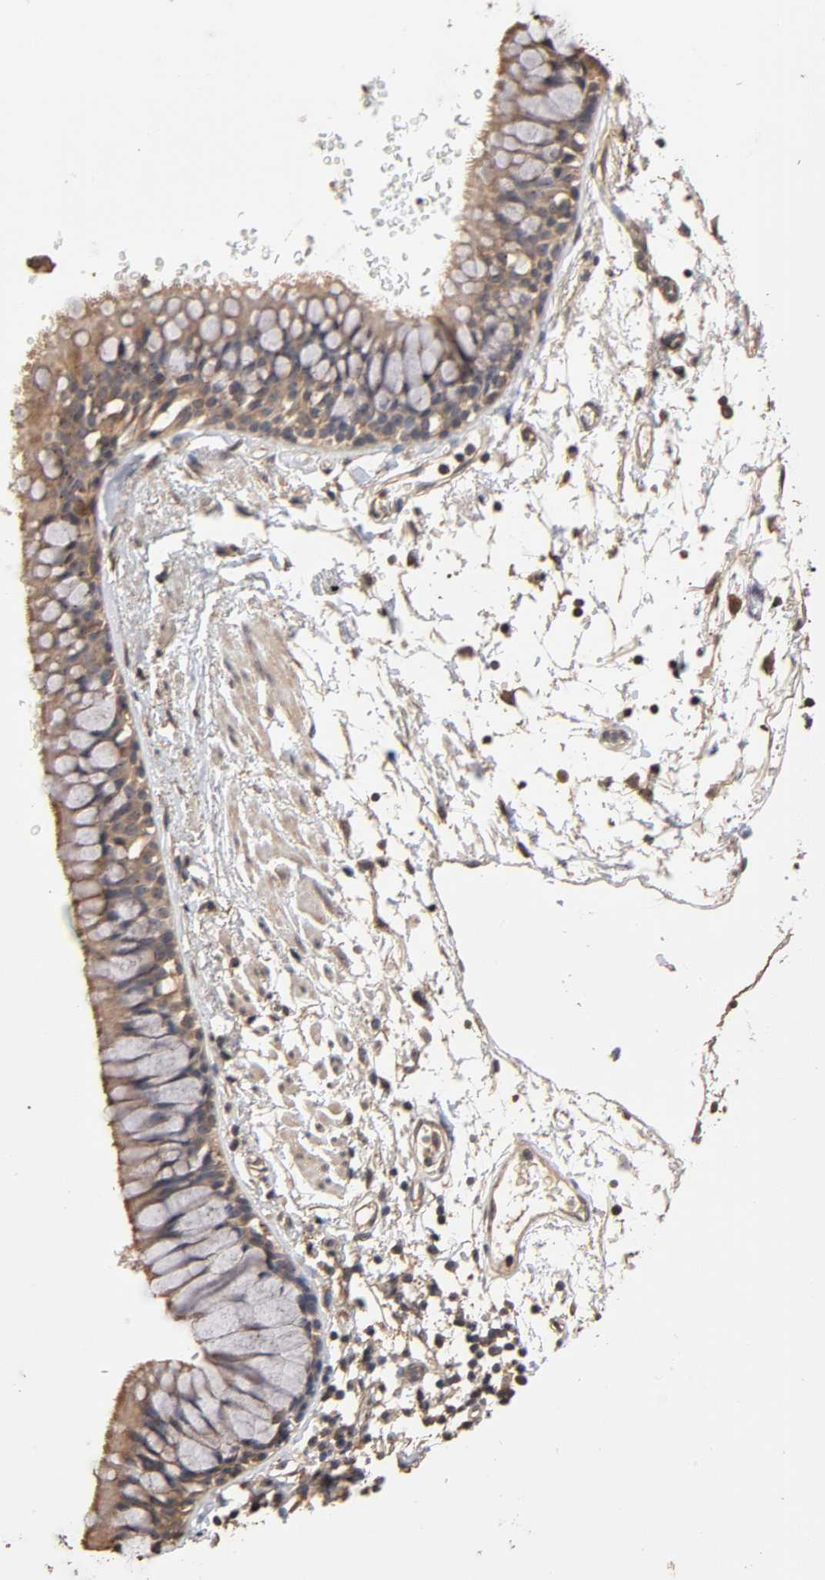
{"staining": {"intensity": "weak", "quantity": ">75%", "location": "cytoplasmic/membranous"}, "tissue": "bronchus", "cell_type": "Respiratory epithelial cells", "image_type": "normal", "snomed": [{"axis": "morphology", "description": "Normal tissue, NOS"}, {"axis": "topography", "description": "Bronchus"}], "caption": "IHC of unremarkable bronchus shows low levels of weak cytoplasmic/membranous expression in about >75% of respiratory epithelial cells. The staining was performed using DAB to visualize the protein expression in brown, while the nuclei were stained in blue with hematoxylin (Magnification: 20x).", "gene": "ARHGEF7", "patient": {"sex": "female", "age": 73}}